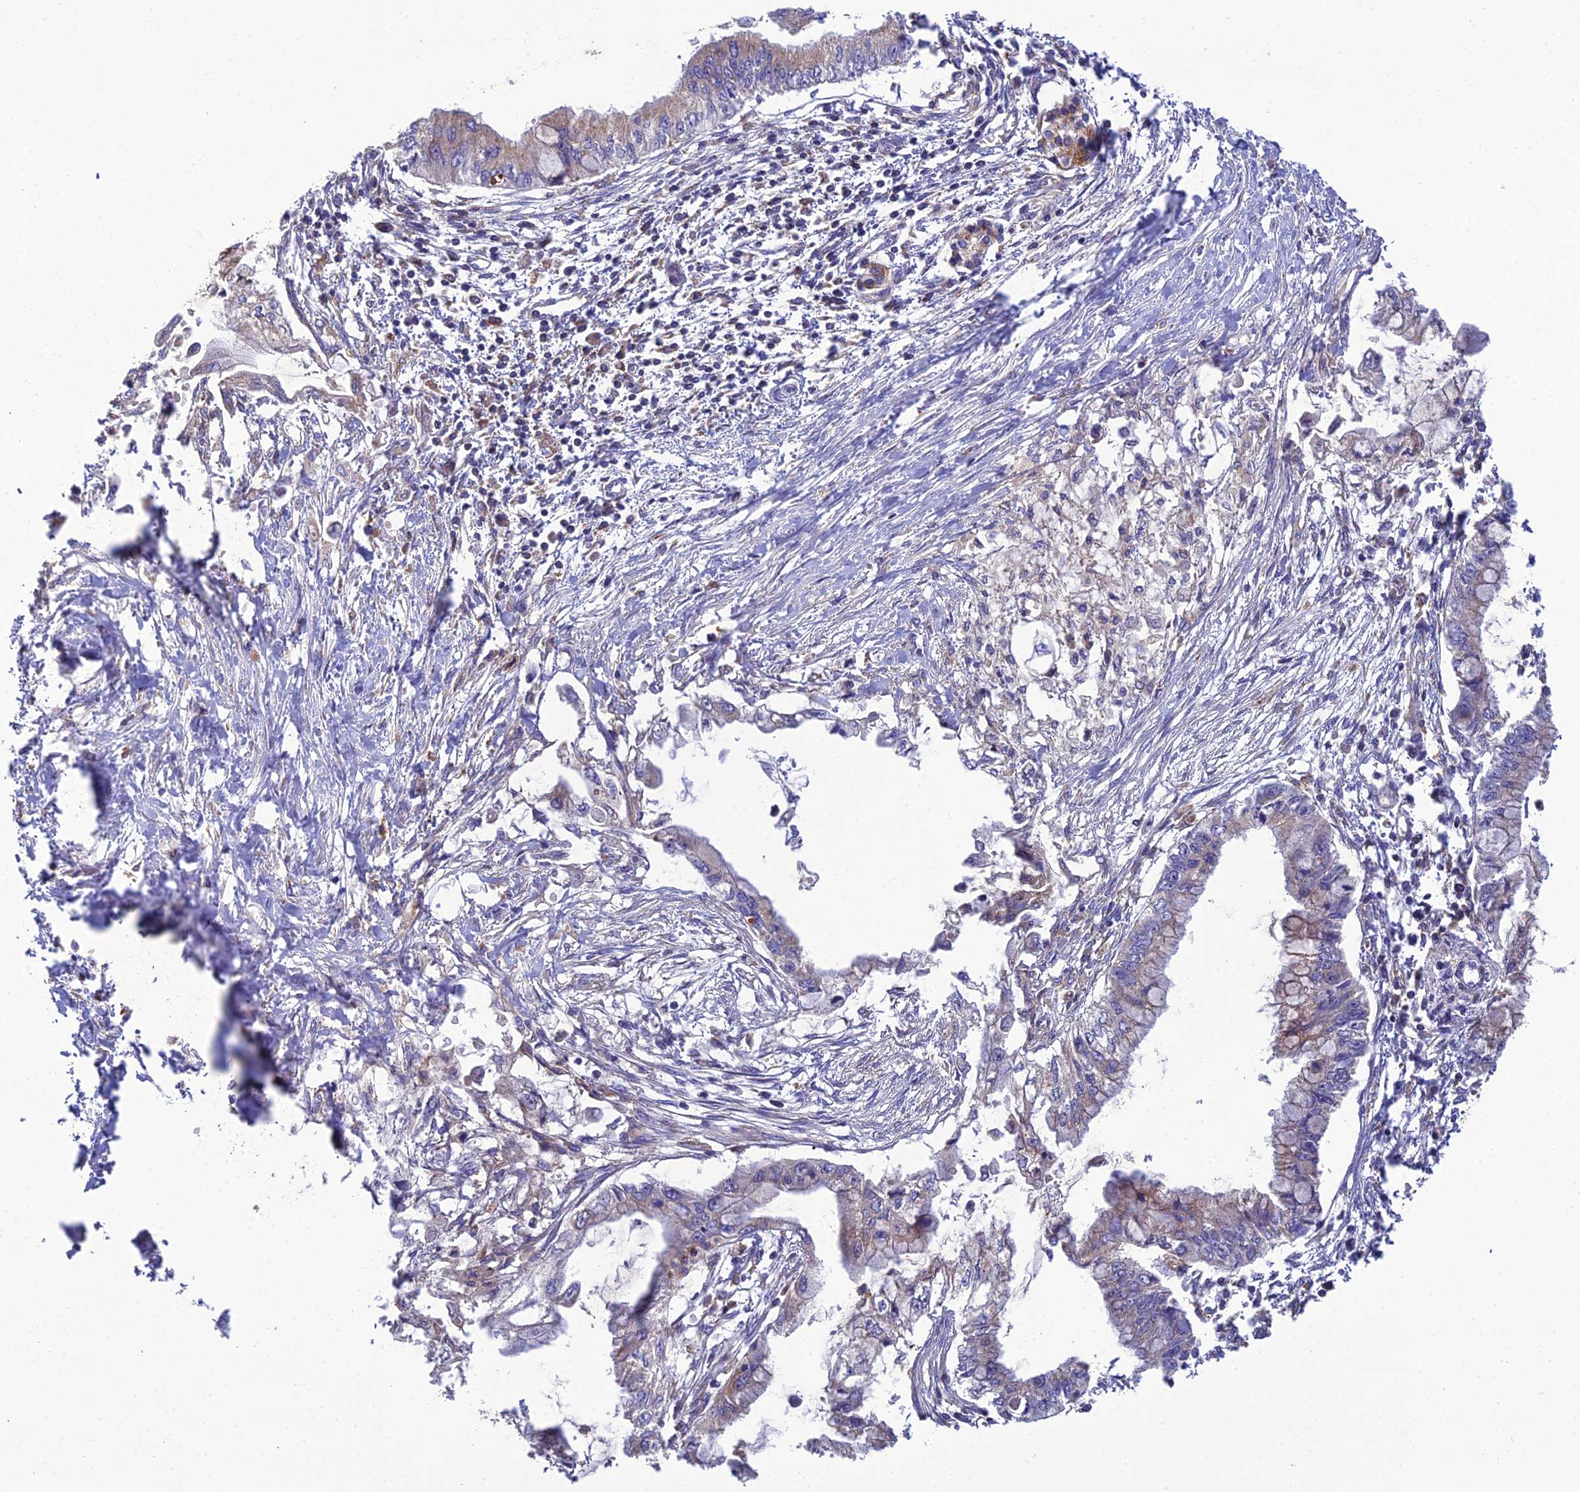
{"staining": {"intensity": "weak", "quantity": "<25%", "location": "cytoplasmic/membranous"}, "tissue": "pancreatic cancer", "cell_type": "Tumor cells", "image_type": "cancer", "snomed": [{"axis": "morphology", "description": "Adenocarcinoma, NOS"}, {"axis": "topography", "description": "Pancreas"}], "caption": "Tumor cells show no significant protein staining in pancreatic adenocarcinoma.", "gene": "LNPEP", "patient": {"sex": "male", "age": 48}}